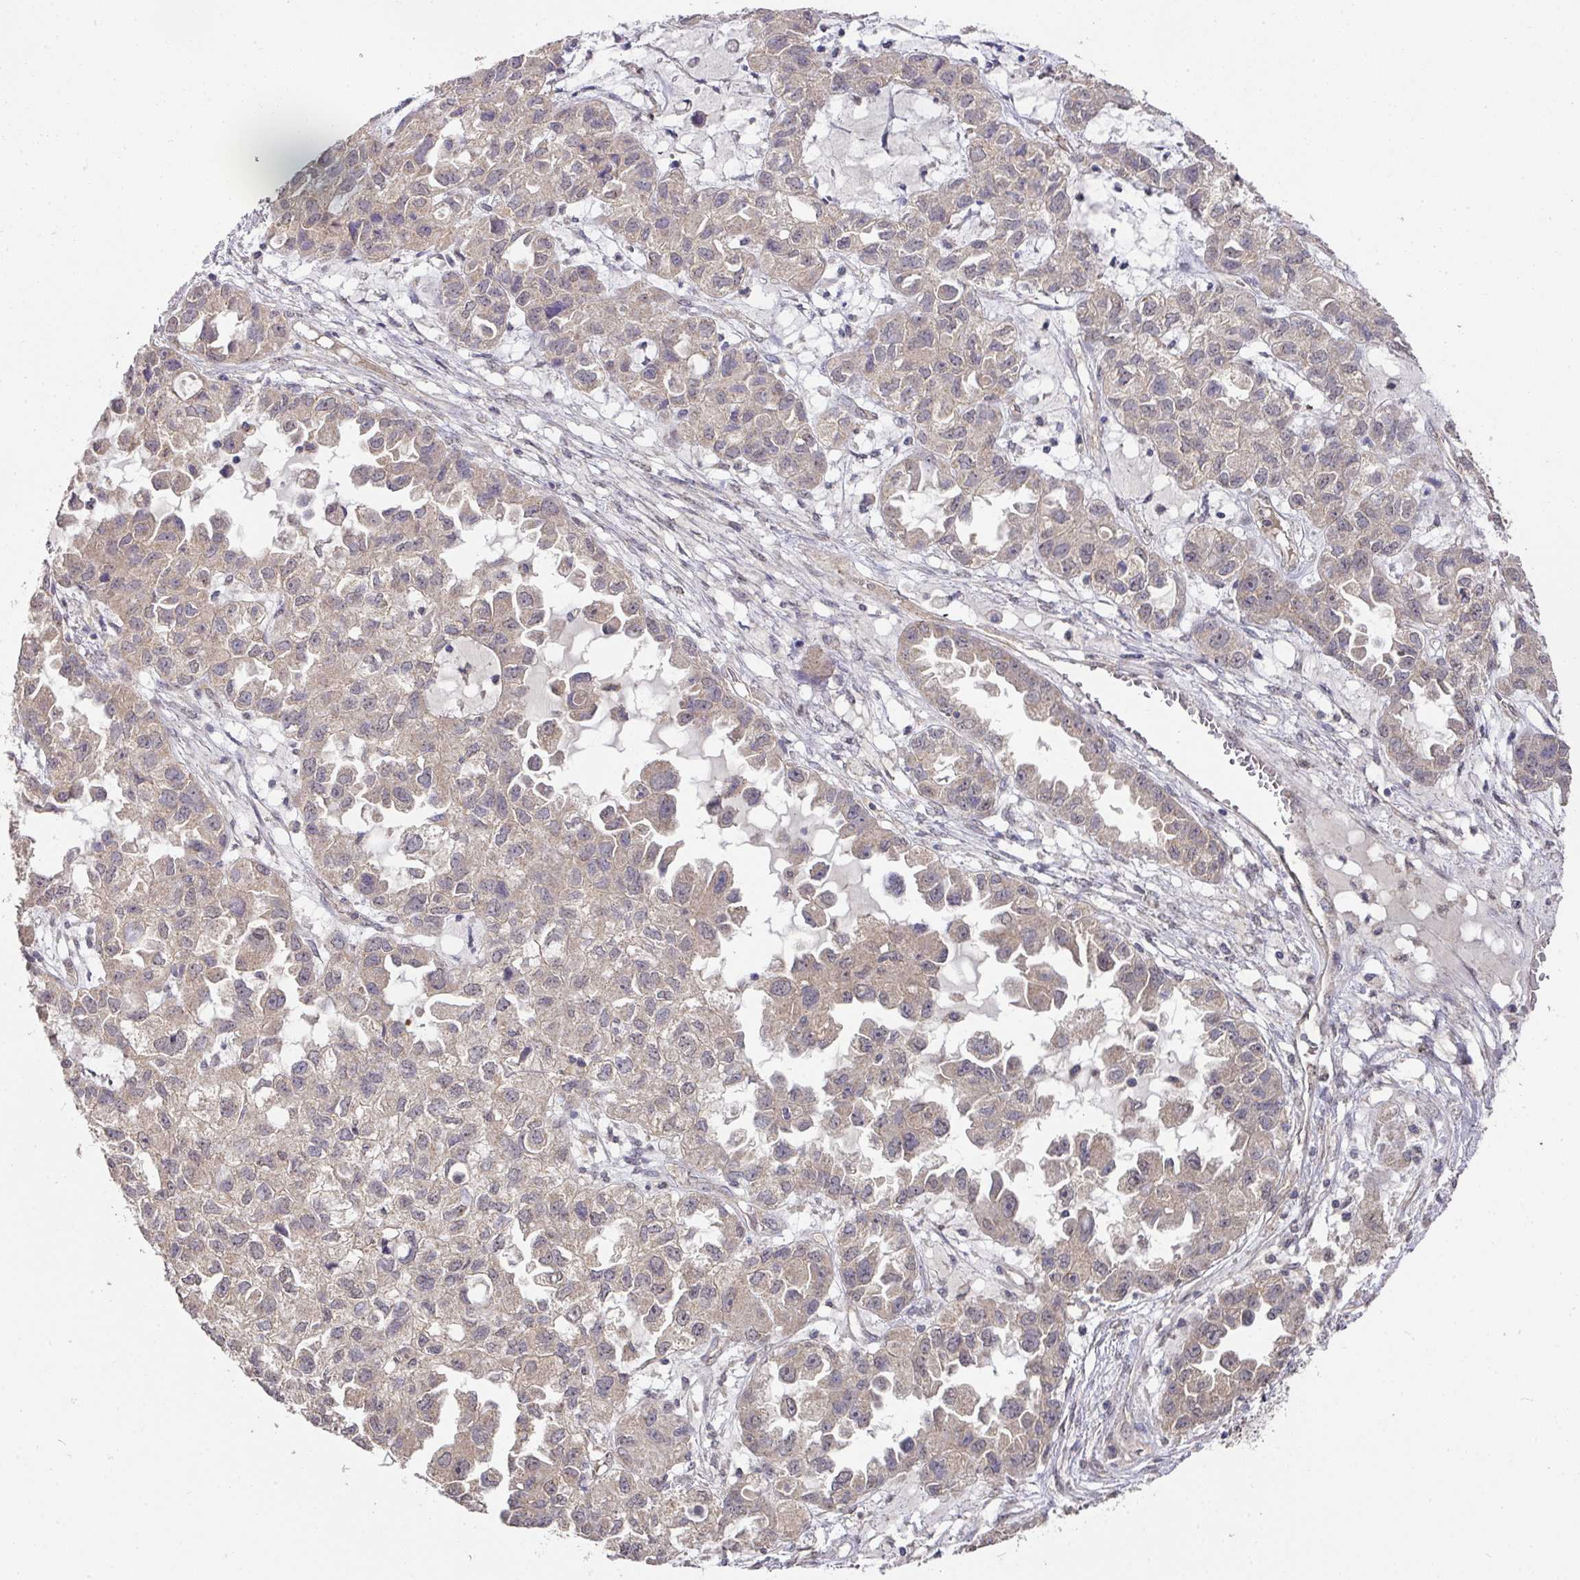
{"staining": {"intensity": "weak", "quantity": "25%-75%", "location": "cytoplasmic/membranous"}, "tissue": "ovarian cancer", "cell_type": "Tumor cells", "image_type": "cancer", "snomed": [{"axis": "morphology", "description": "Cystadenocarcinoma, serous, NOS"}, {"axis": "topography", "description": "Ovary"}], "caption": "Ovarian serous cystadenocarcinoma tissue displays weak cytoplasmic/membranous expression in approximately 25%-75% of tumor cells (Stains: DAB in brown, nuclei in blue, Microscopy: brightfield microscopy at high magnification).", "gene": "EXTL3", "patient": {"sex": "female", "age": 84}}